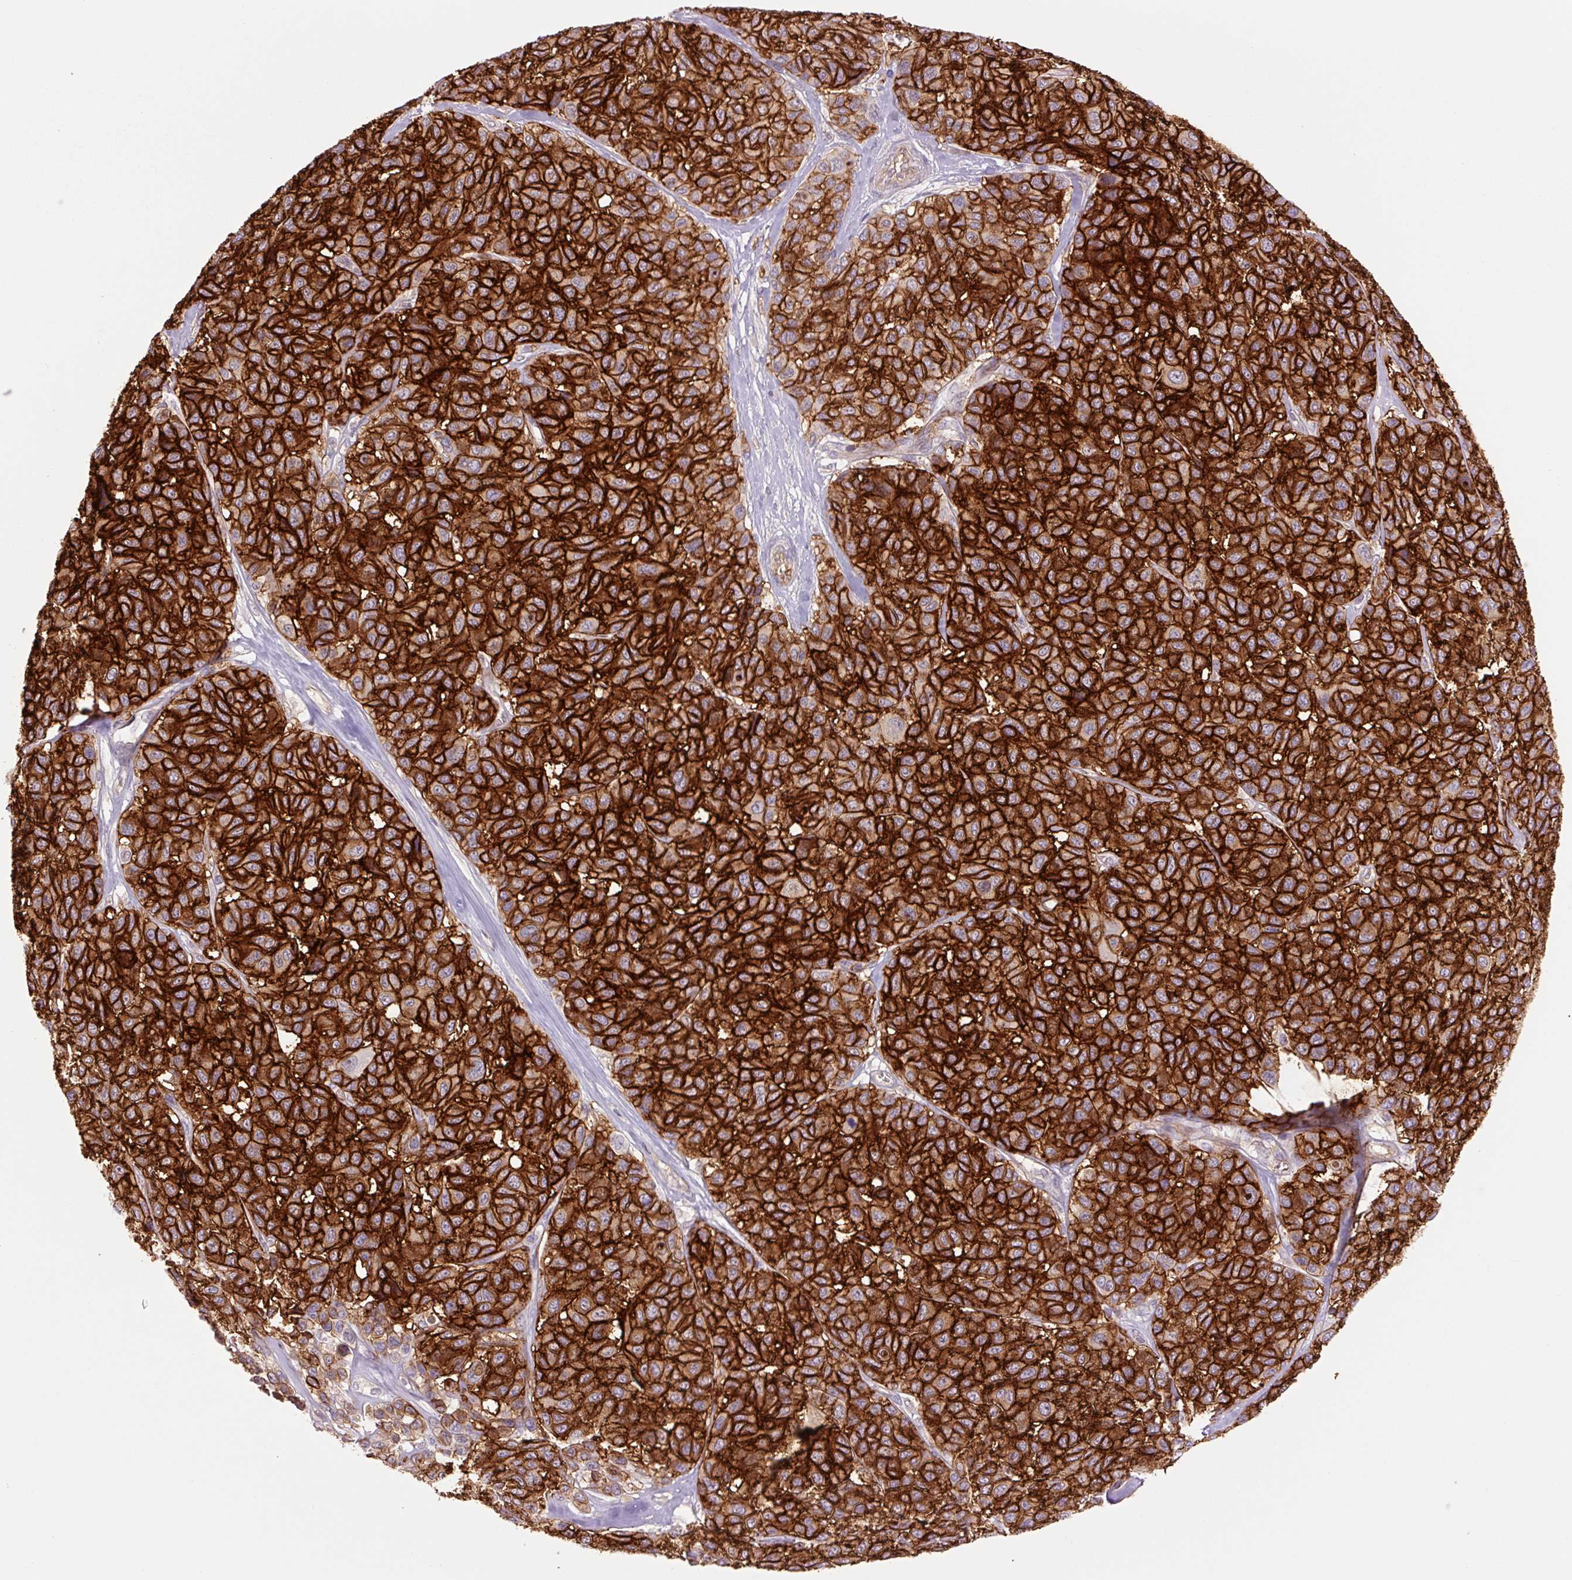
{"staining": {"intensity": "strong", "quantity": ">75%", "location": "cytoplasmic/membranous"}, "tissue": "melanoma", "cell_type": "Tumor cells", "image_type": "cancer", "snomed": [{"axis": "morphology", "description": "Malignant melanoma, NOS"}, {"axis": "topography", "description": "Skin"}], "caption": "Malignant melanoma stained with IHC demonstrates strong cytoplasmic/membranous staining in approximately >75% of tumor cells.", "gene": "SLC1A4", "patient": {"sex": "female", "age": 66}}